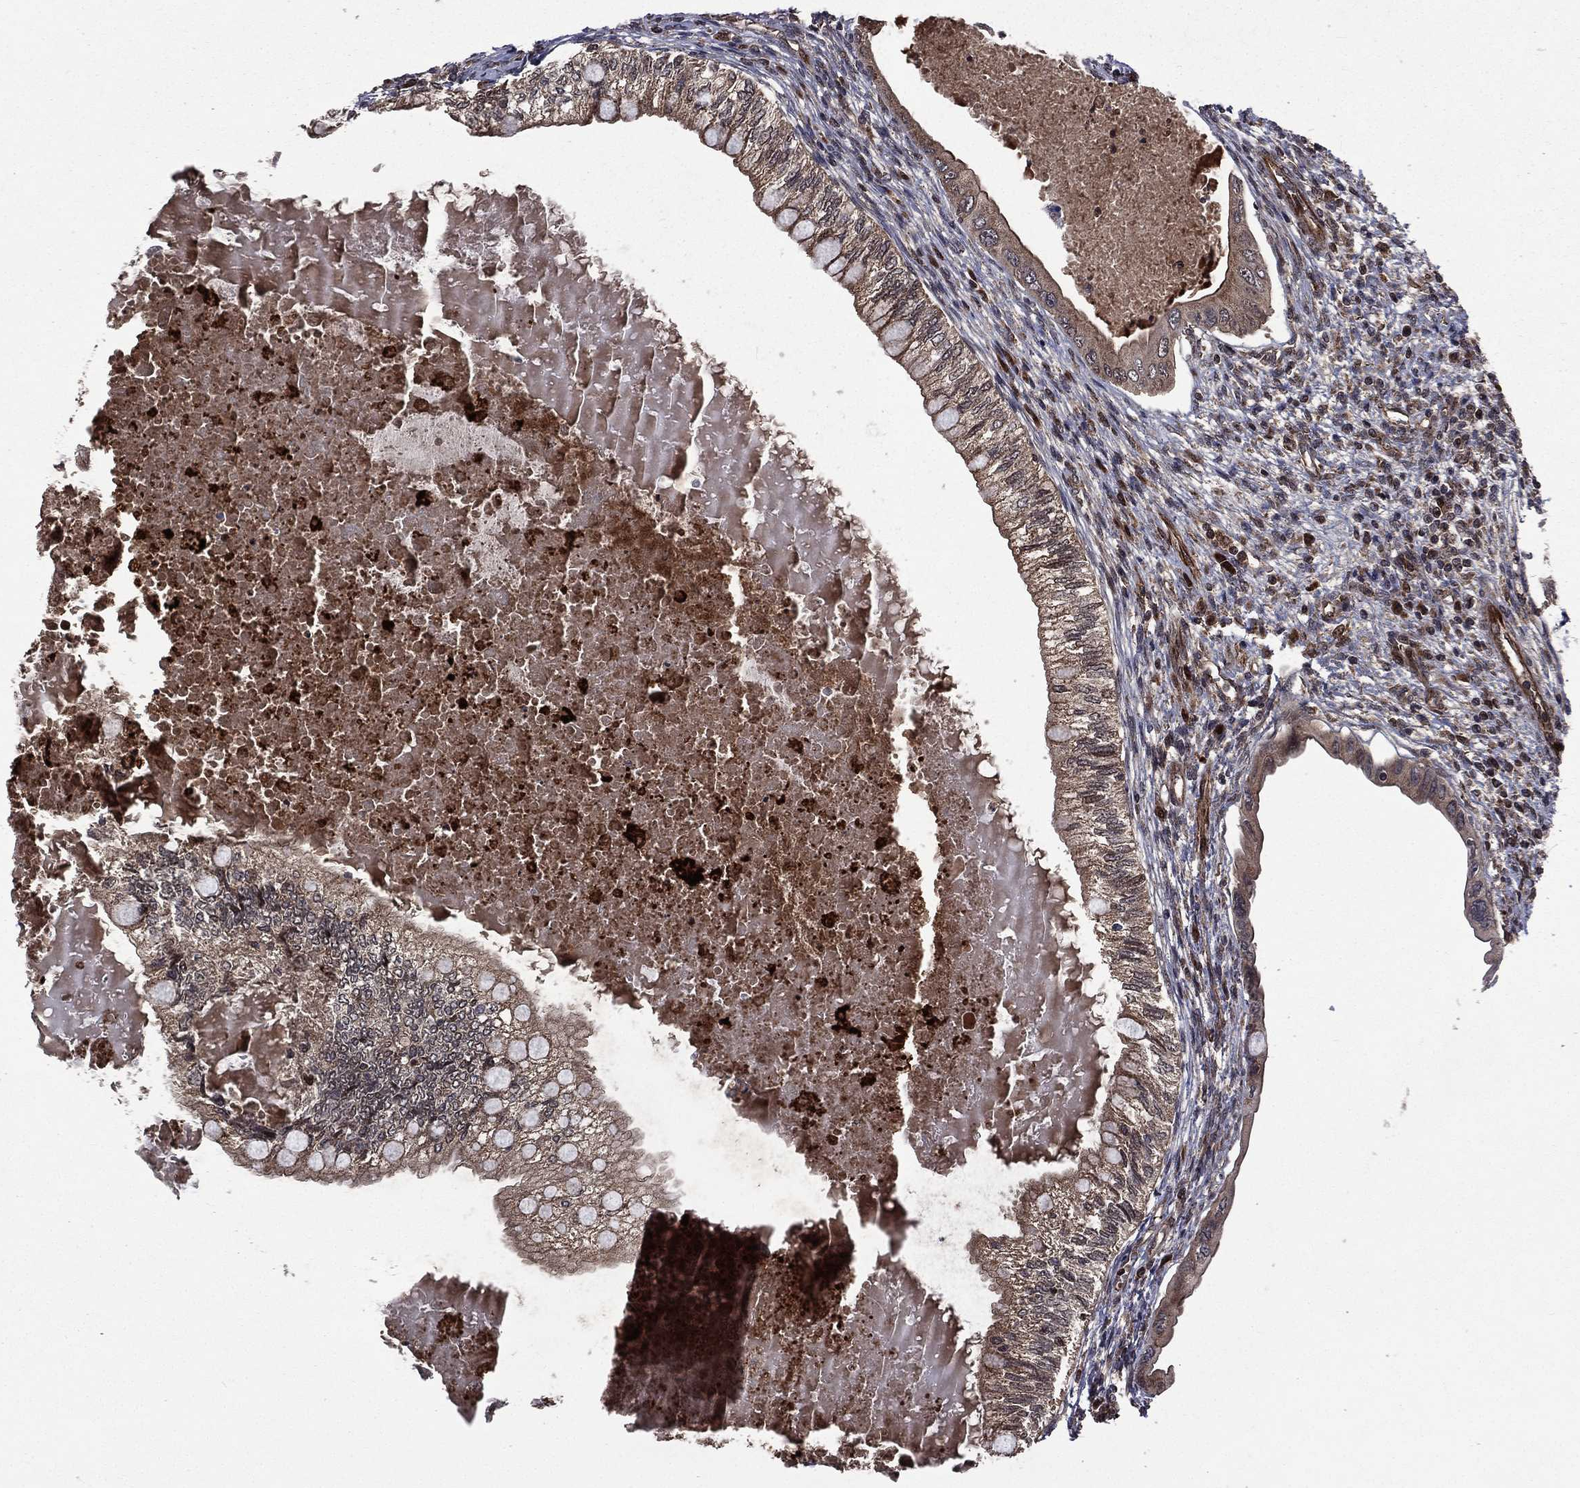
{"staining": {"intensity": "moderate", "quantity": ">75%", "location": "cytoplasmic/membranous"}, "tissue": "testis cancer", "cell_type": "Tumor cells", "image_type": "cancer", "snomed": [{"axis": "morphology", "description": "Seminoma, NOS"}, {"axis": "morphology", "description": "Carcinoma, Embryonal, NOS"}, {"axis": "topography", "description": "Testis"}], "caption": "The image demonstrates immunohistochemical staining of testis embryonal carcinoma. There is moderate cytoplasmic/membranous staining is seen in approximately >75% of tumor cells. Nuclei are stained in blue.", "gene": "LENG8", "patient": {"sex": "male", "age": 41}}